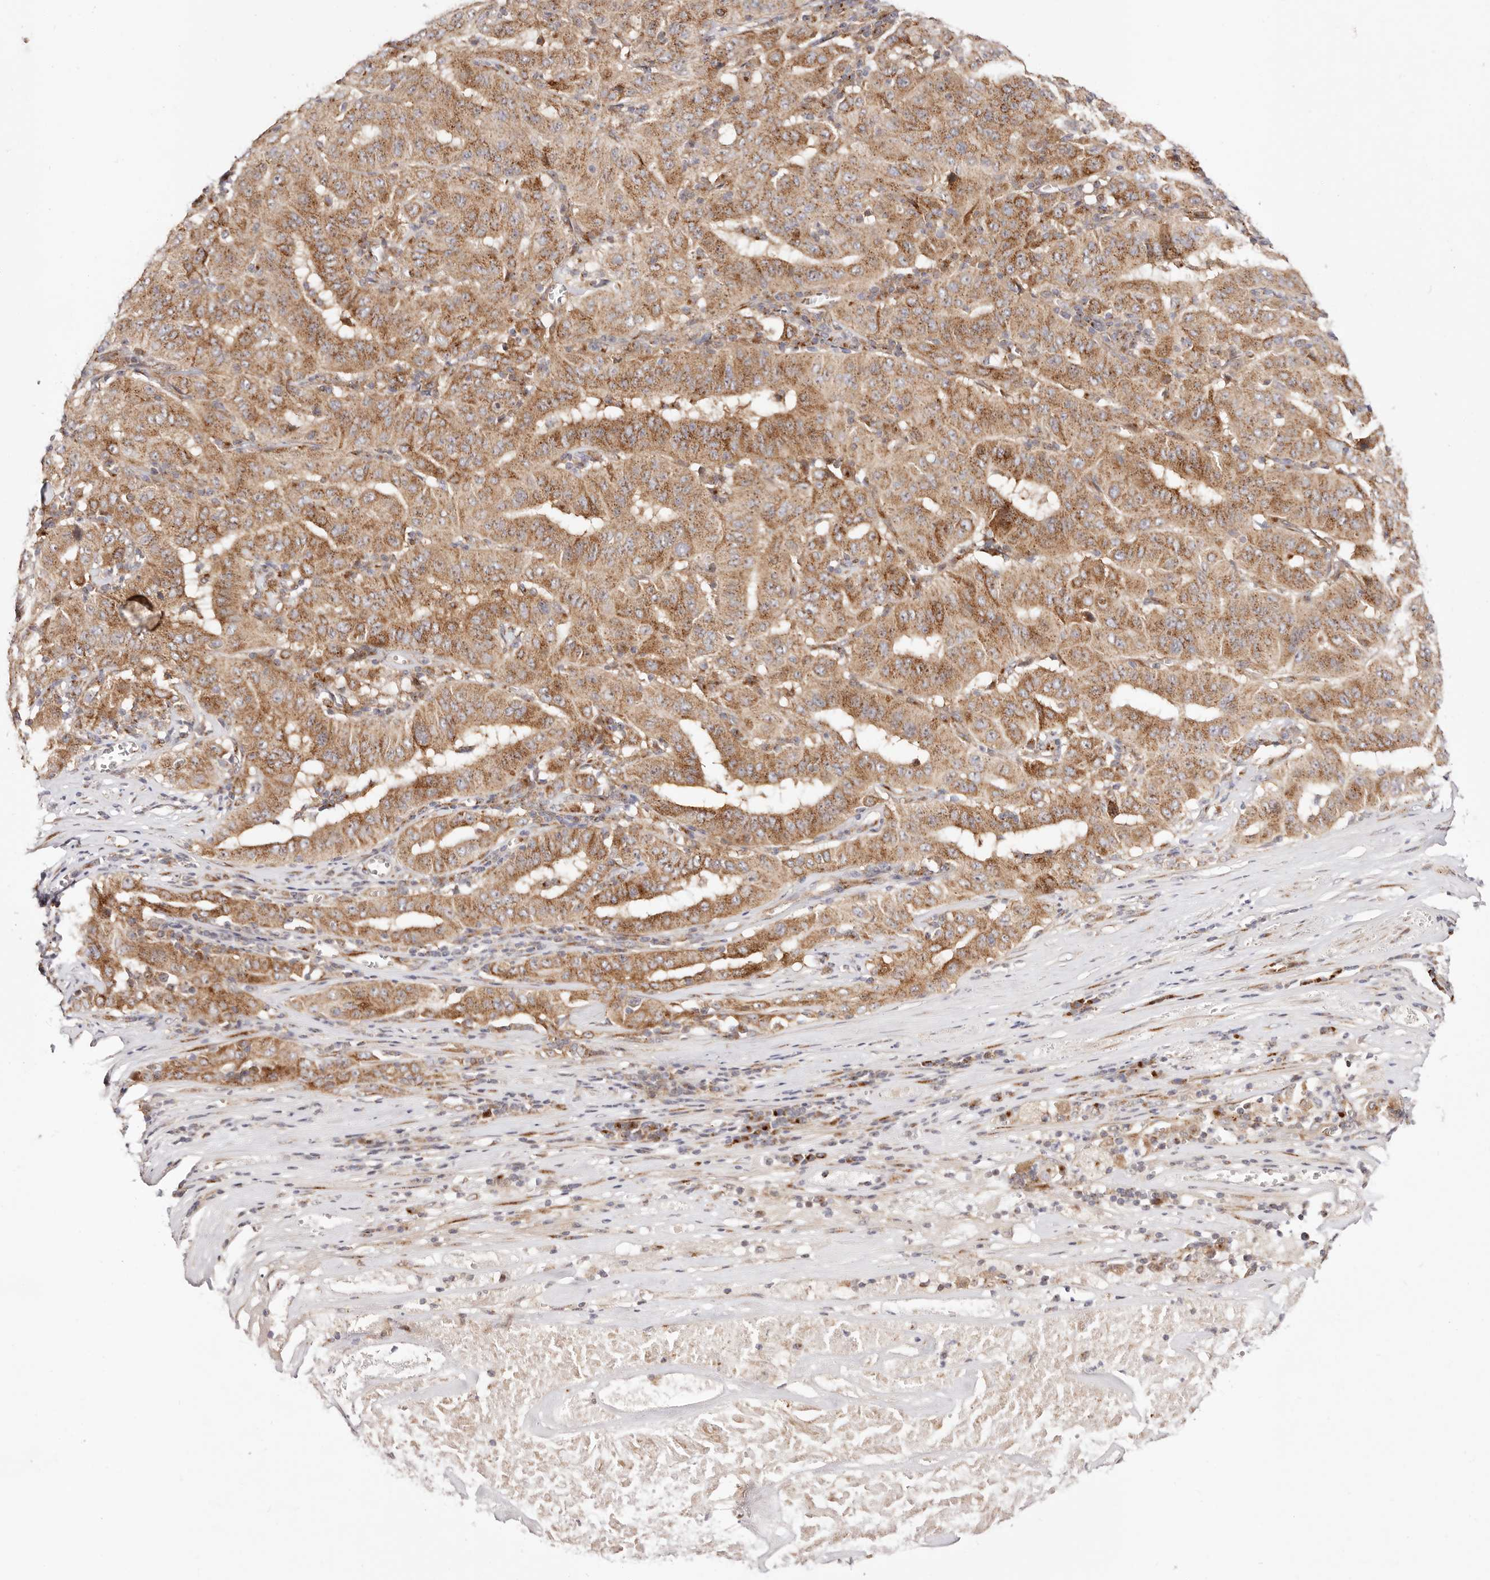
{"staining": {"intensity": "moderate", "quantity": ">75%", "location": "cytoplasmic/membranous"}, "tissue": "pancreatic cancer", "cell_type": "Tumor cells", "image_type": "cancer", "snomed": [{"axis": "morphology", "description": "Adenocarcinoma, NOS"}, {"axis": "topography", "description": "Pancreas"}], "caption": "This is a micrograph of immunohistochemistry (IHC) staining of pancreatic cancer (adenocarcinoma), which shows moderate expression in the cytoplasmic/membranous of tumor cells.", "gene": "MAPK6", "patient": {"sex": "male", "age": 63}}